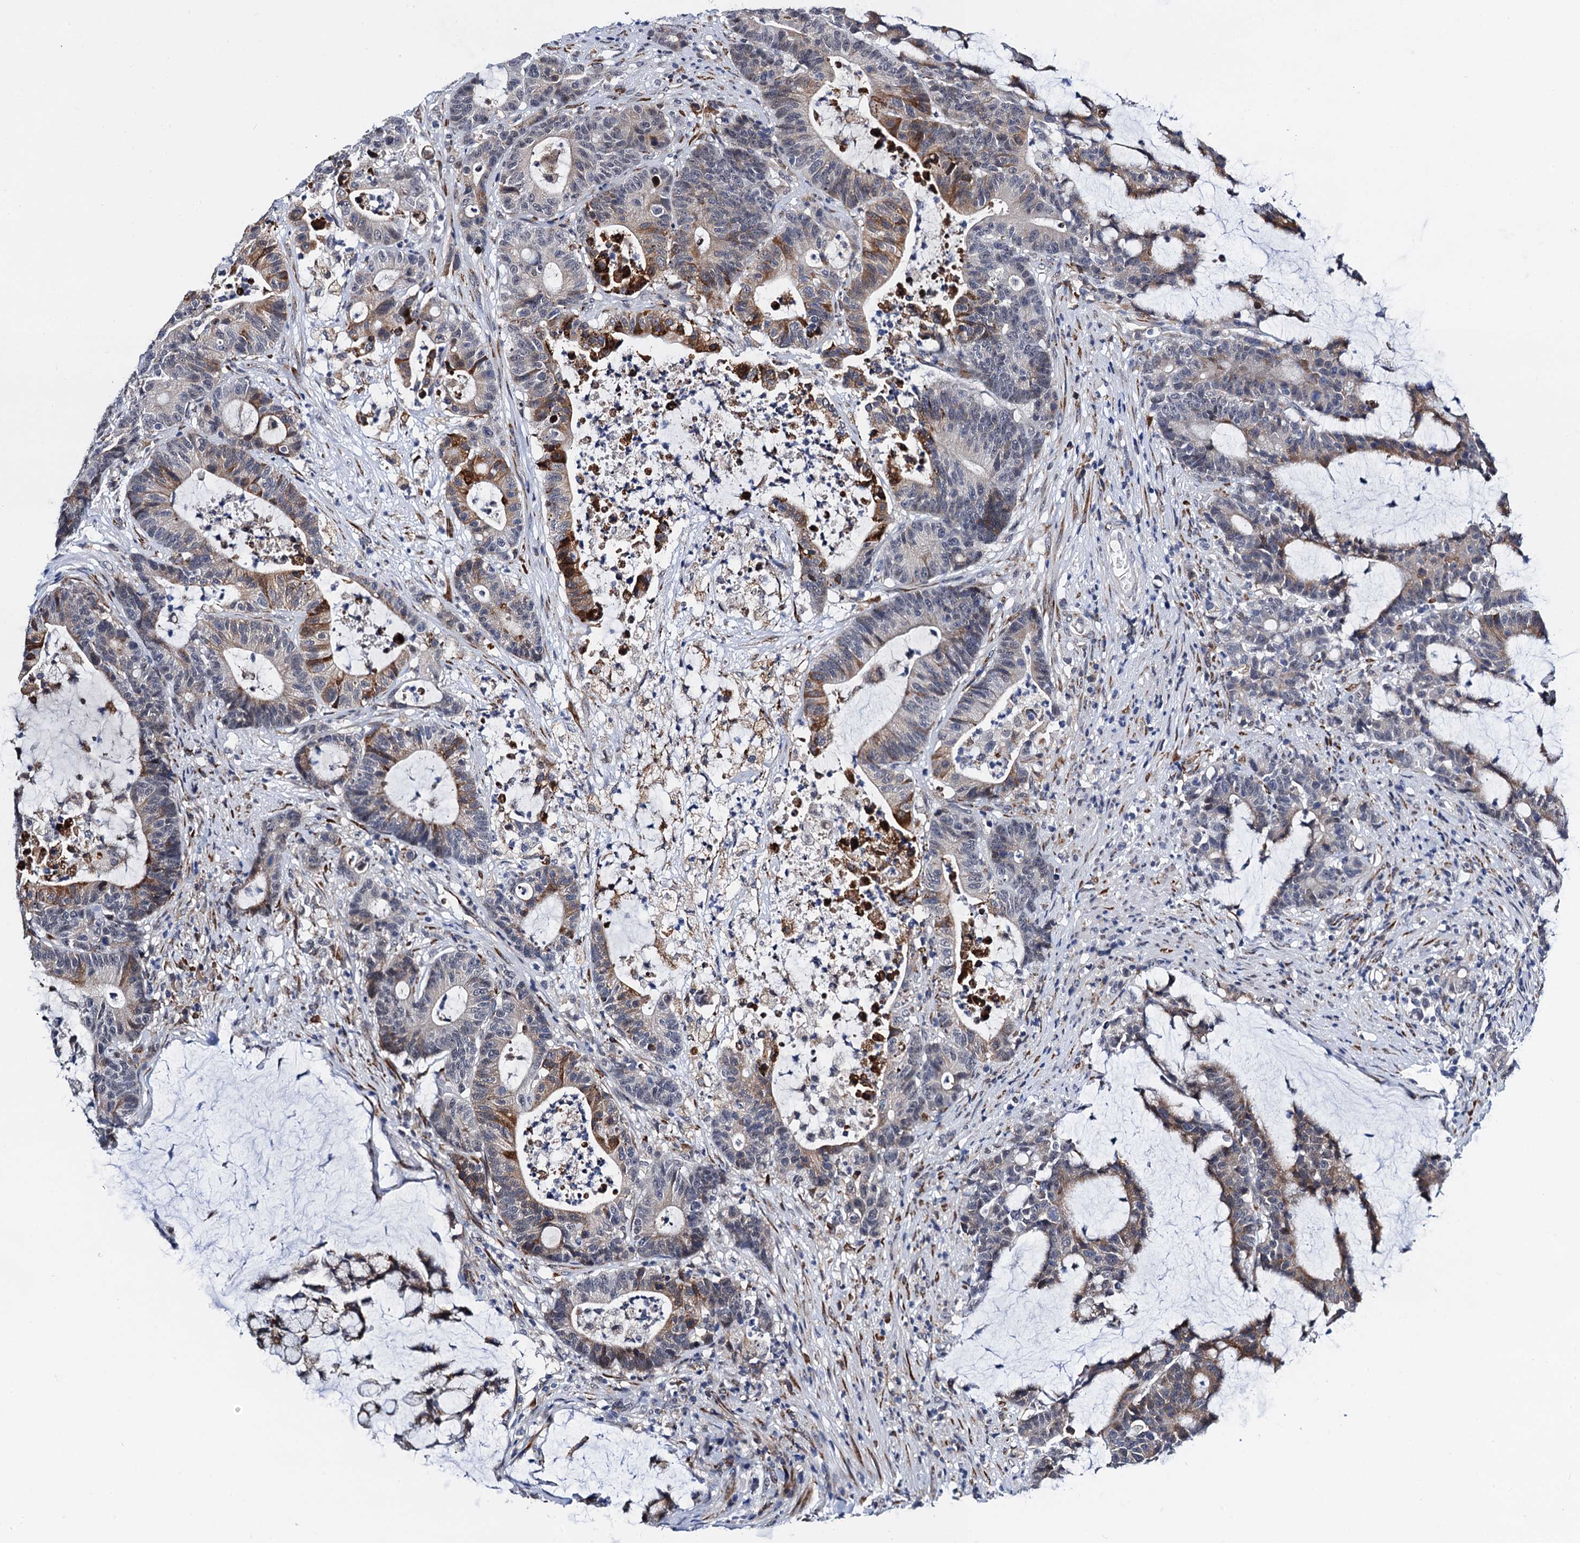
{"staining": {"intensity": "moderate", "quantity": "<25%", "location": "cytoplasmic/membranous"}, "tissue": "colorectal cancer", "cell_type": "Tumor cells", "image_type": "cancer", "snomed": [{"axis": "morphology", "description": "Adenocarcinoma, NOS"}, {"axis": "topography", "description": "Colon"}], "caption": "Human colorectal cancer stained with a brown dye exhibits moderate cytoplasmic/membranous positive positivity in approximately <25% of tumor cells.", "gene": "SLC7A10", "patient": {"sex": "female", "age": 84}}